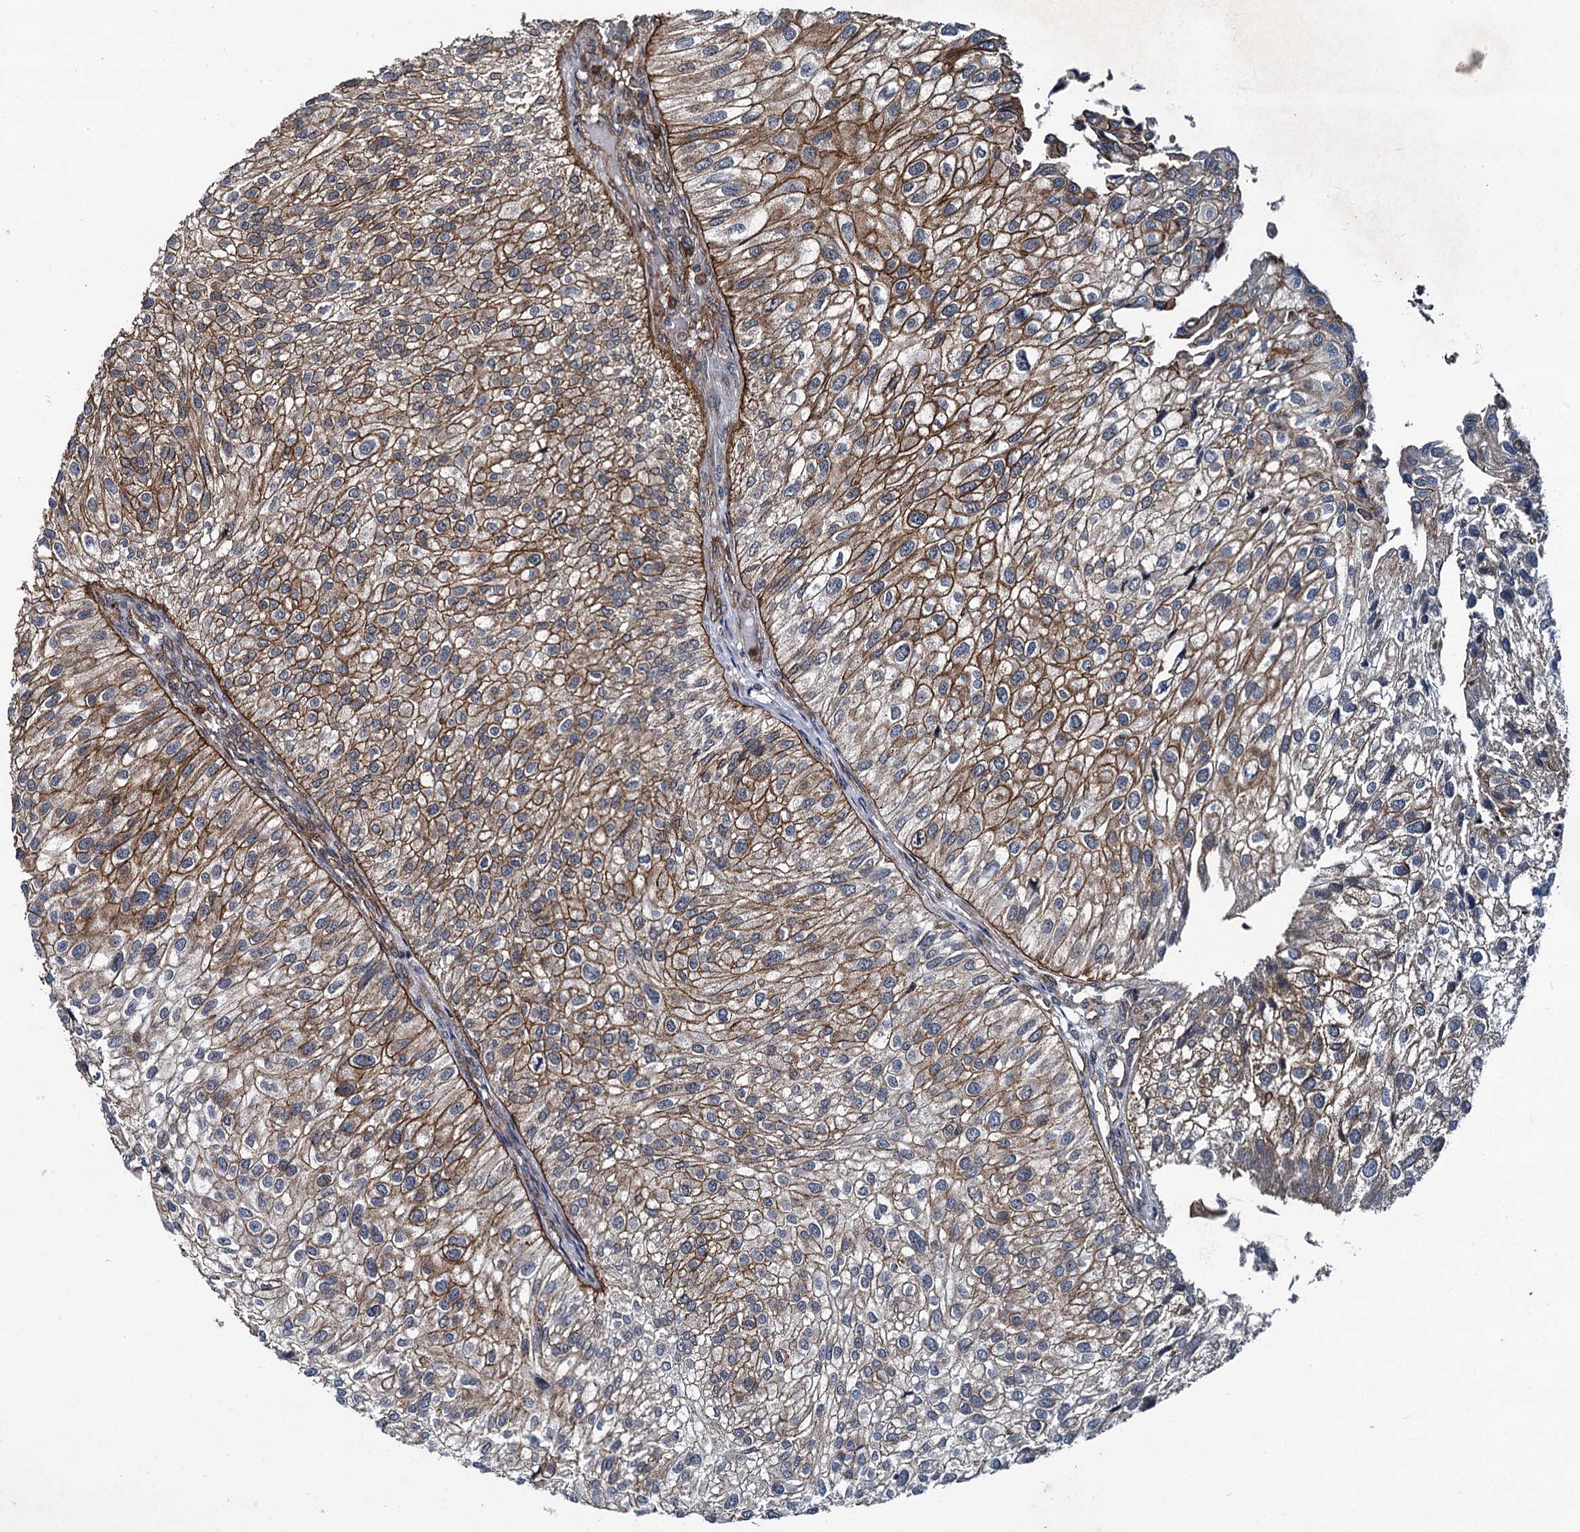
{"staining": {"intensity": "moderate", "quantity": ">75%", "location": "cytoplasmic/membranous"}, "tissue": "urothelial cancer", "cell_type": "Tumor cells", "image_type": "cancer", "snomed": [{"axis": "morphology", "description": "Urothelial carcinoma, Low grade"}, {"axis": "topography", "description": "Urinary bladder"}], "caption": "Urothelial cancer stained with a protein marker exhibits moderate staining in tumor cells.", "gene": "SVIP", "patient": {"sex": "female", "age": 89}}